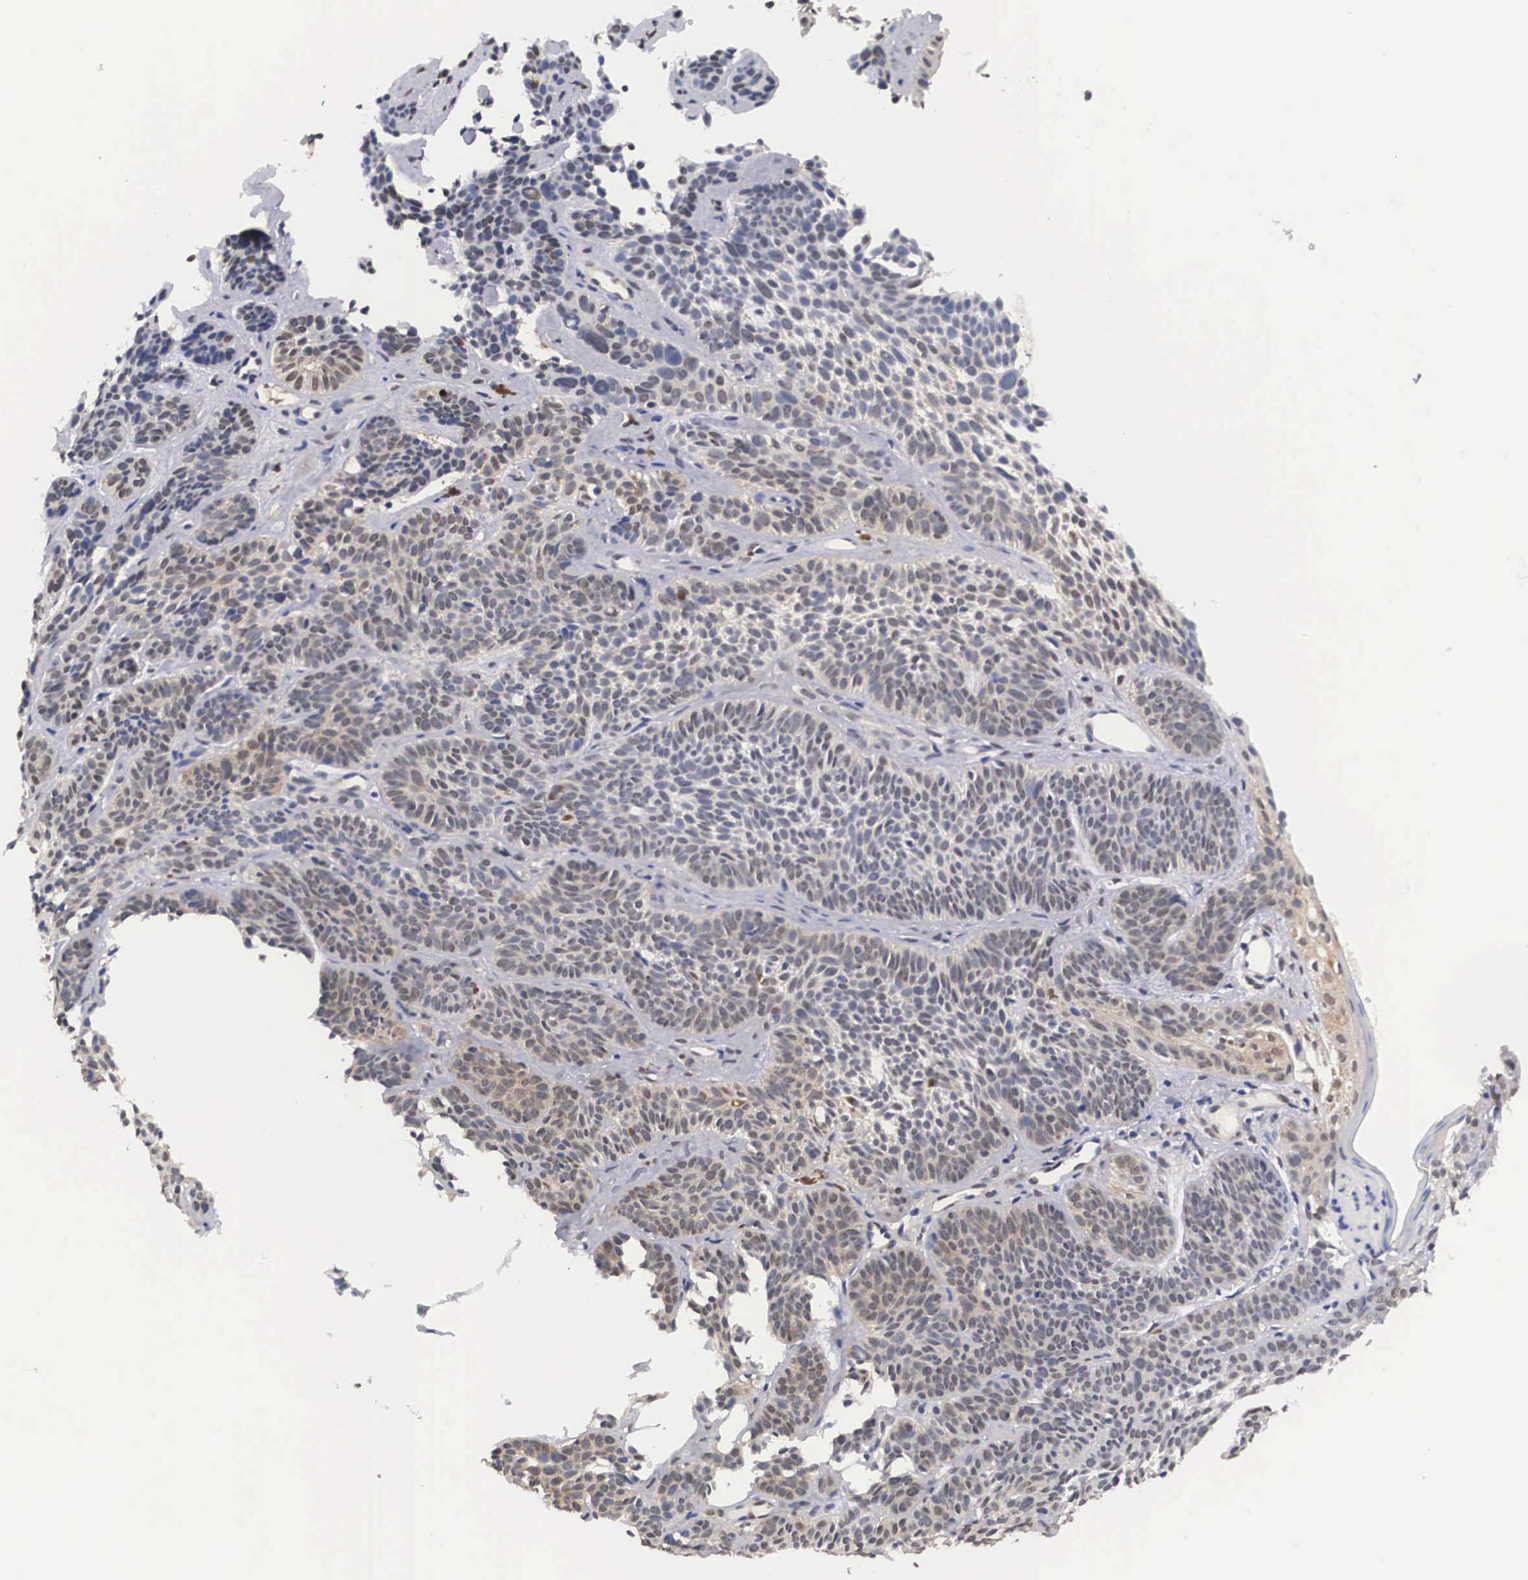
{"staining": {"intensity": "weak", "quantity": "25%-75%", "location": "cytoplasmic/membranous"}, "tissue": "skin cancer", "cell_type": "Tumor cells", "image_type": "cancer", "snomed": [{"axis": "morphology", "description": "Basal cell carcinoma"}, {"axis": "topography", "description": "Skin"}], "caption": "A photomicrograph of human basal cell carcinoma (skin) stained for a protein shows weak cytoplasmic/membranous brown staining in tumor cells.", "gene": "OTX2", "patient": {"sex": "female", "age": 62}}